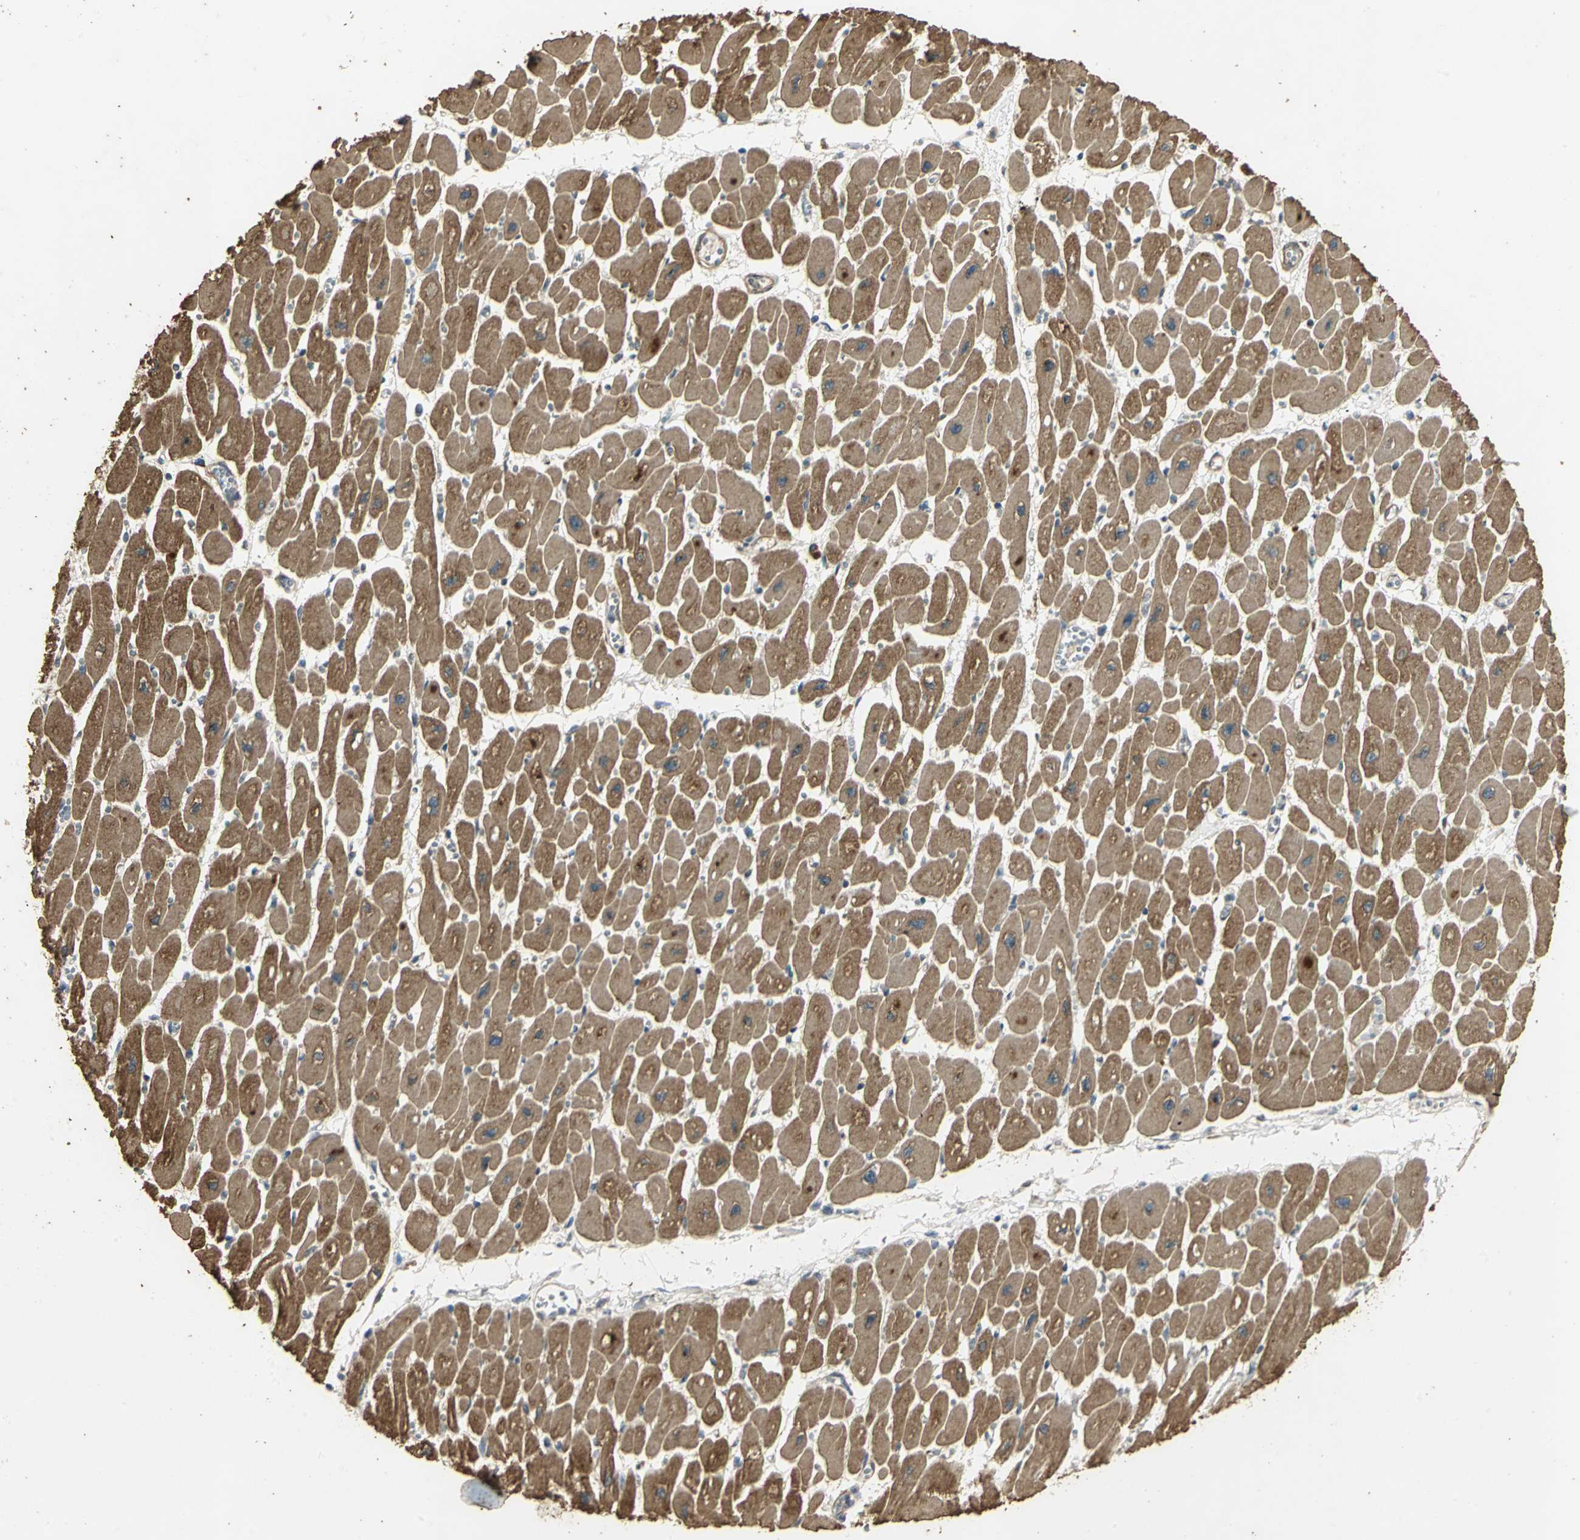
{"staining": {"intensity": "strong", "quantity": ">75%", "location": "cytoplasmic/membranous"}, "tissue": "heart muscle", "cell_type": "Cardiomyocytes", "image_type": "normal", "snomed": [{"axis": "morphology", "description": "Normal tissue, NOS"}, {"axis": "topography", "description": "Heart"}], "caption": "Benign heart muscle shows strong cytoplasmic/membranous expression in about >75% of cardiomyocytes (Stains: DAB in brown, nuclei in blue, Microscopy: brightfield microscopy at high magnification)..", "gene": "KANK1", "patient": {"sex": "female", "age": 54}}